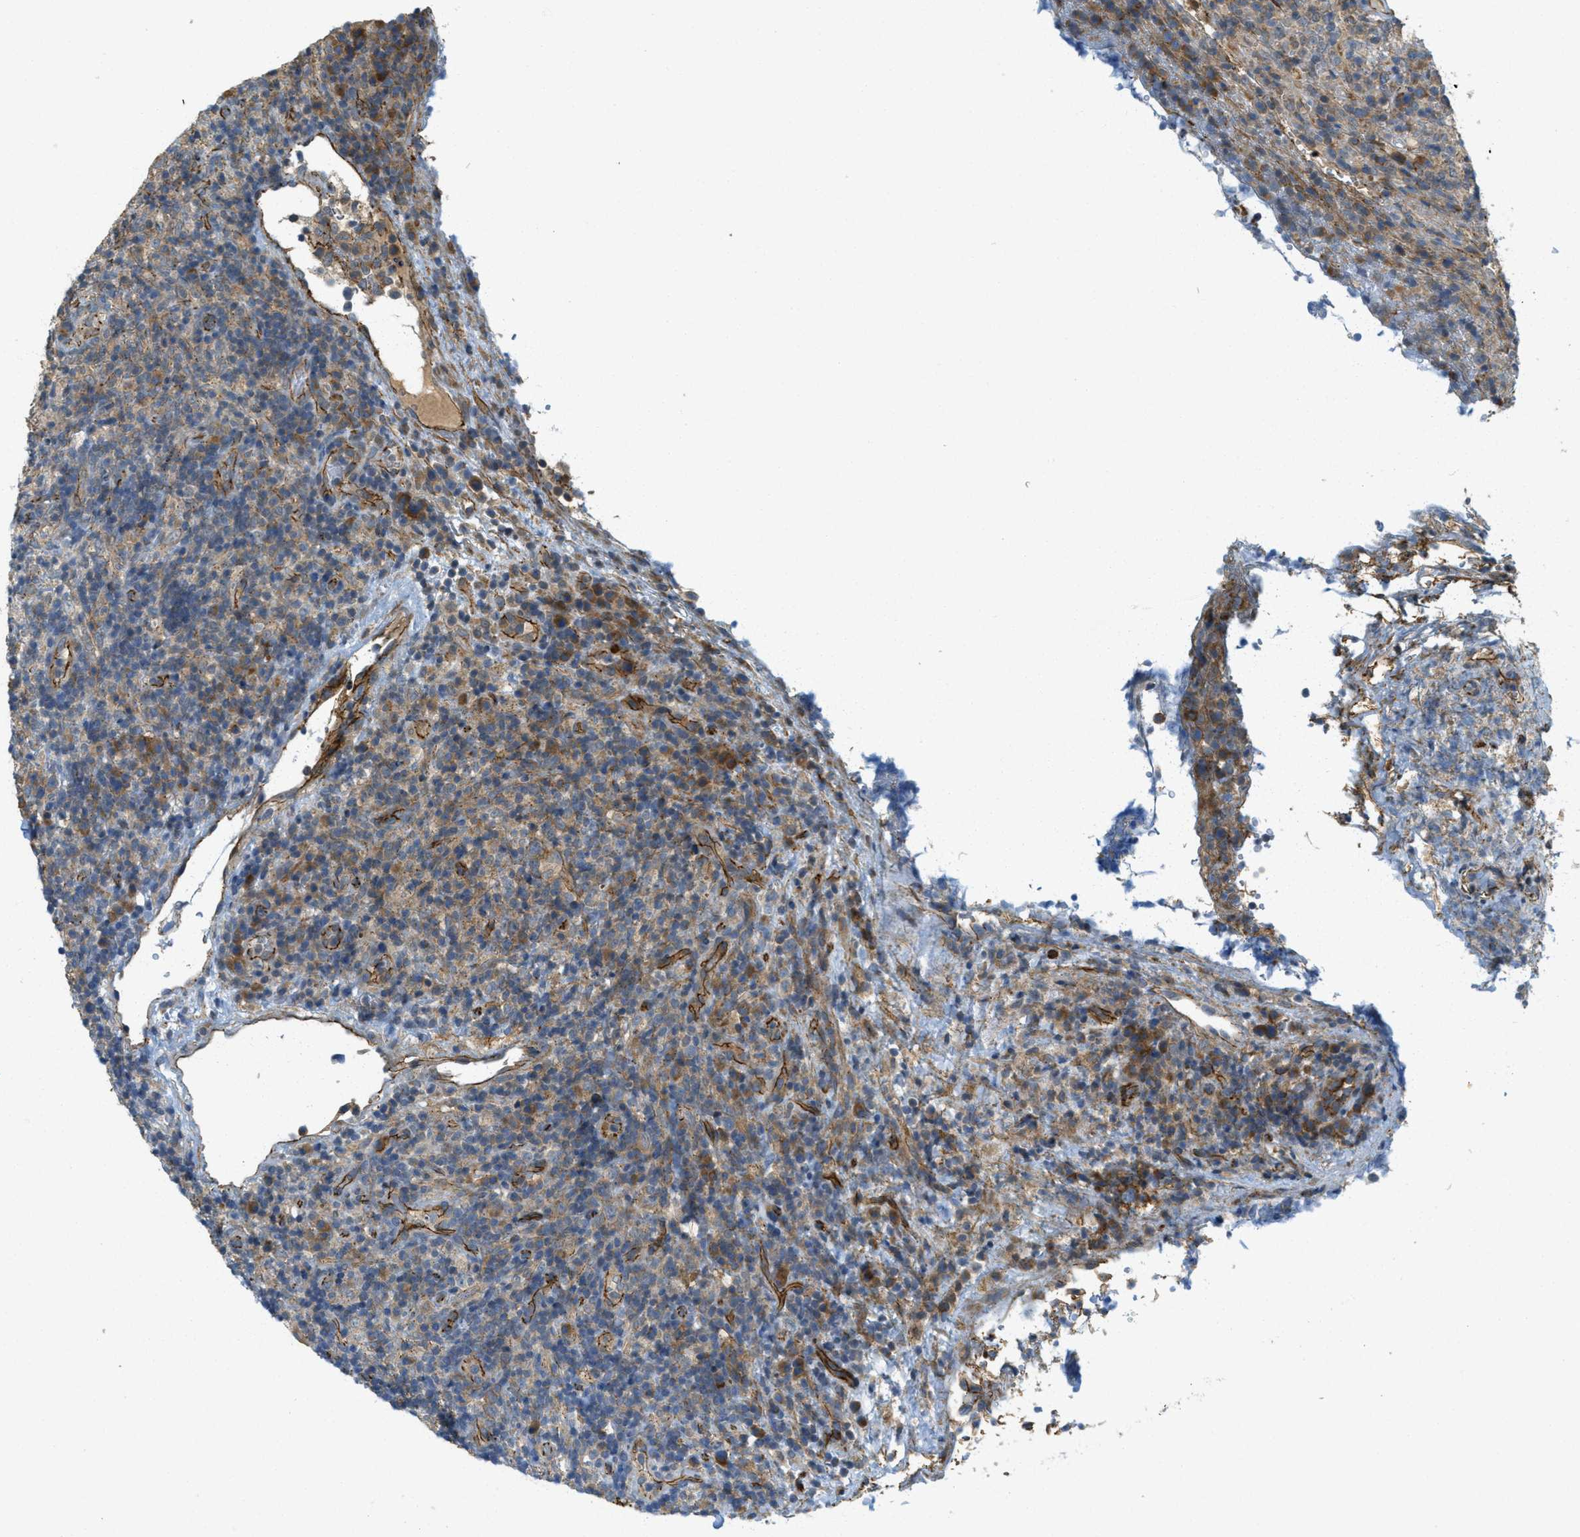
{"staining": {"intensity": "weak", "quantity": ">75%", "location": "cytoplasmic/membranous"}, "tissue": "lymphoma", "cell_type": "Tumor cells", "image_type": "cancer", "snomed": [{"axis": "morphology", "description": "Malignant lymphoma, non-Hodgkin's type, High grade"}, {"axis": "topography", "description": "Lymph node"}], "caption": "DAB (3,3'-diaminobenzidine) immunohistochemical staining of human malignant lymphoma, non-Hodgkin's type (high-grade) demonstrates weak cytoplasmic/membranous protein positivity in approximately >75% of tumor cells. (Brightfield microscopy of DAB IHC at high magnification).", "gene": "JCAD", "patient": {"sex": "female", "age": 76}}